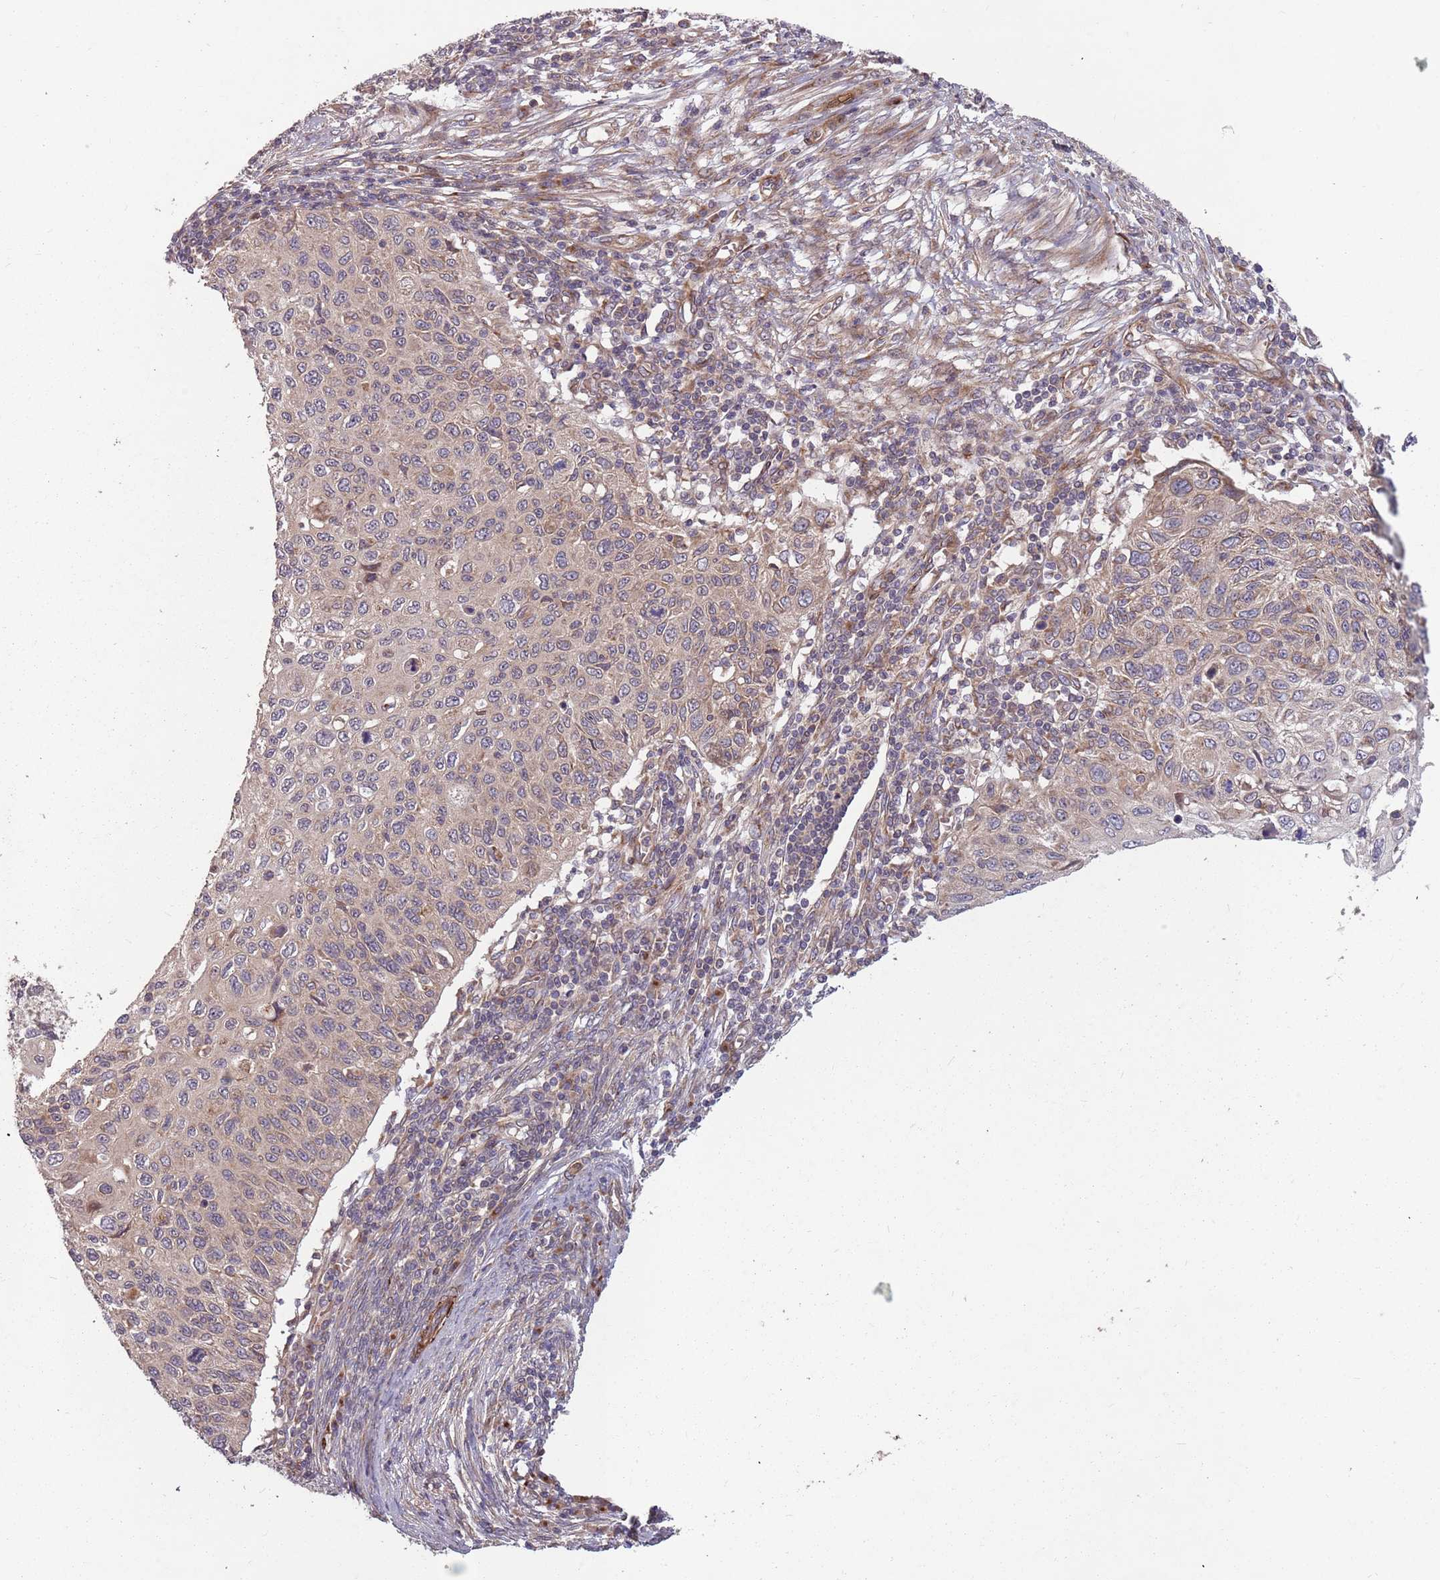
{"staining": {"intensity": "weak", "quantity": "25%-75%", "location": "cytoplasmic/membranous"}, "tissue": "cervical cancer", "cell_type": "Tumor cells", "image_type": "cancer", "snomed": [{"axis": "morphology", "description": "Squamous cell carcinoma, NOS"}, {"axis": "topography", "description": "Cervix"}], "caption": "About 25%-75% of tumor cells in human cervical cancer exhibit weak cytoplasmic/membranous protein expression as visualized by brown immunohistochemical staining.", "gene": "PLD6", "patient": {"sex": "female", "age": 70}}